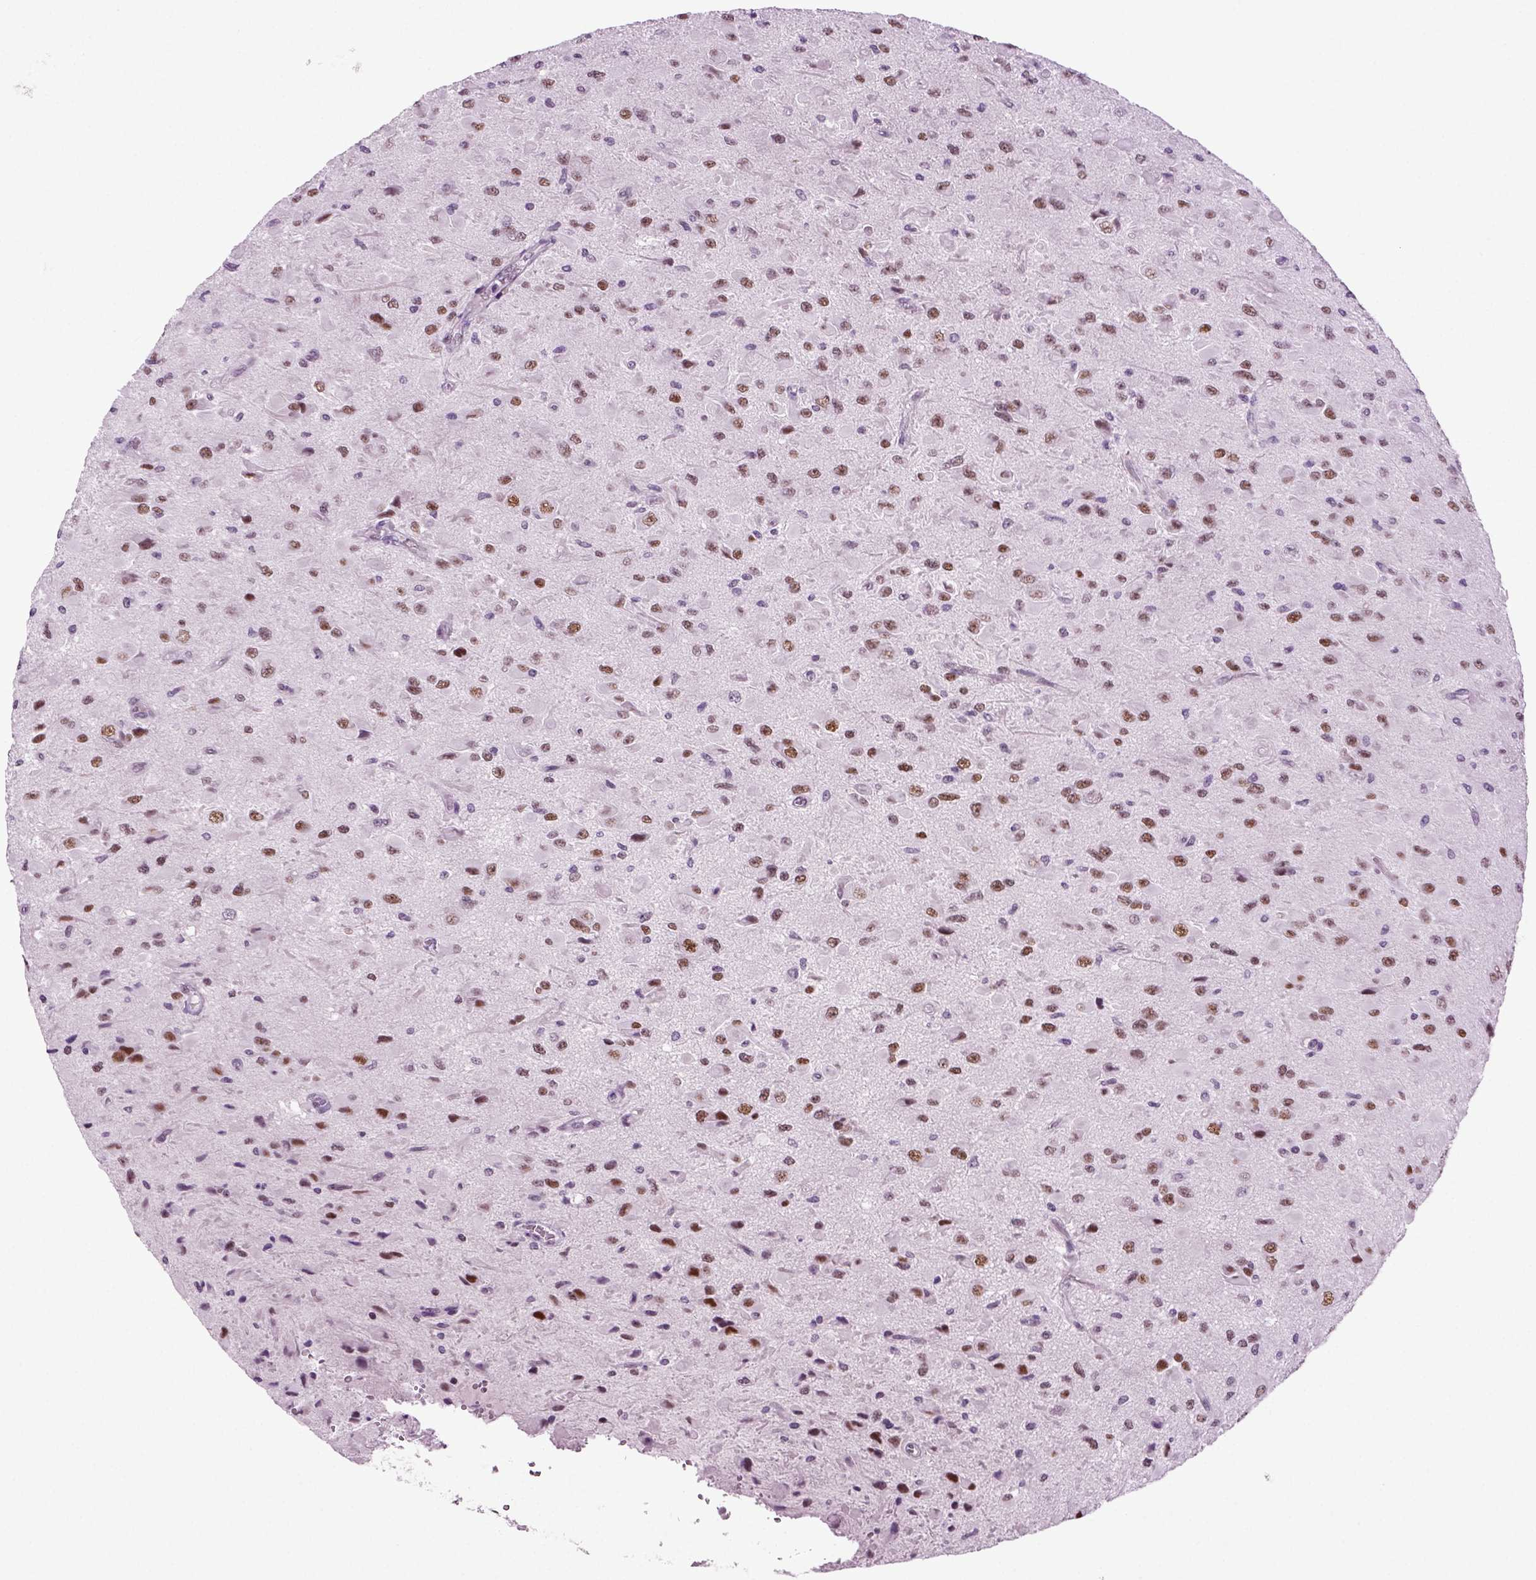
{"staining": {"intensity": "strong", "quantity": "25%-75%", "location": "nuclear"}, "tissue": "glioma", "cell_type": "Tumor cells", "image_type": "cancer", "snomed": [{"axis": "morphology", "description": "Glioma, malignant, High grade"}, {"axis": "topography", "description": "Cerebral cortex"}], "caption": "Malignant glioma (high-grade) tissue reveals strong nuclear positivity in about 25%-75% of tumor cells Ihc stains the protein of interest in brown and the nuclei are stained blue.", "gene": "RFX3", "patient": {"sex": "male", "age": 35}}